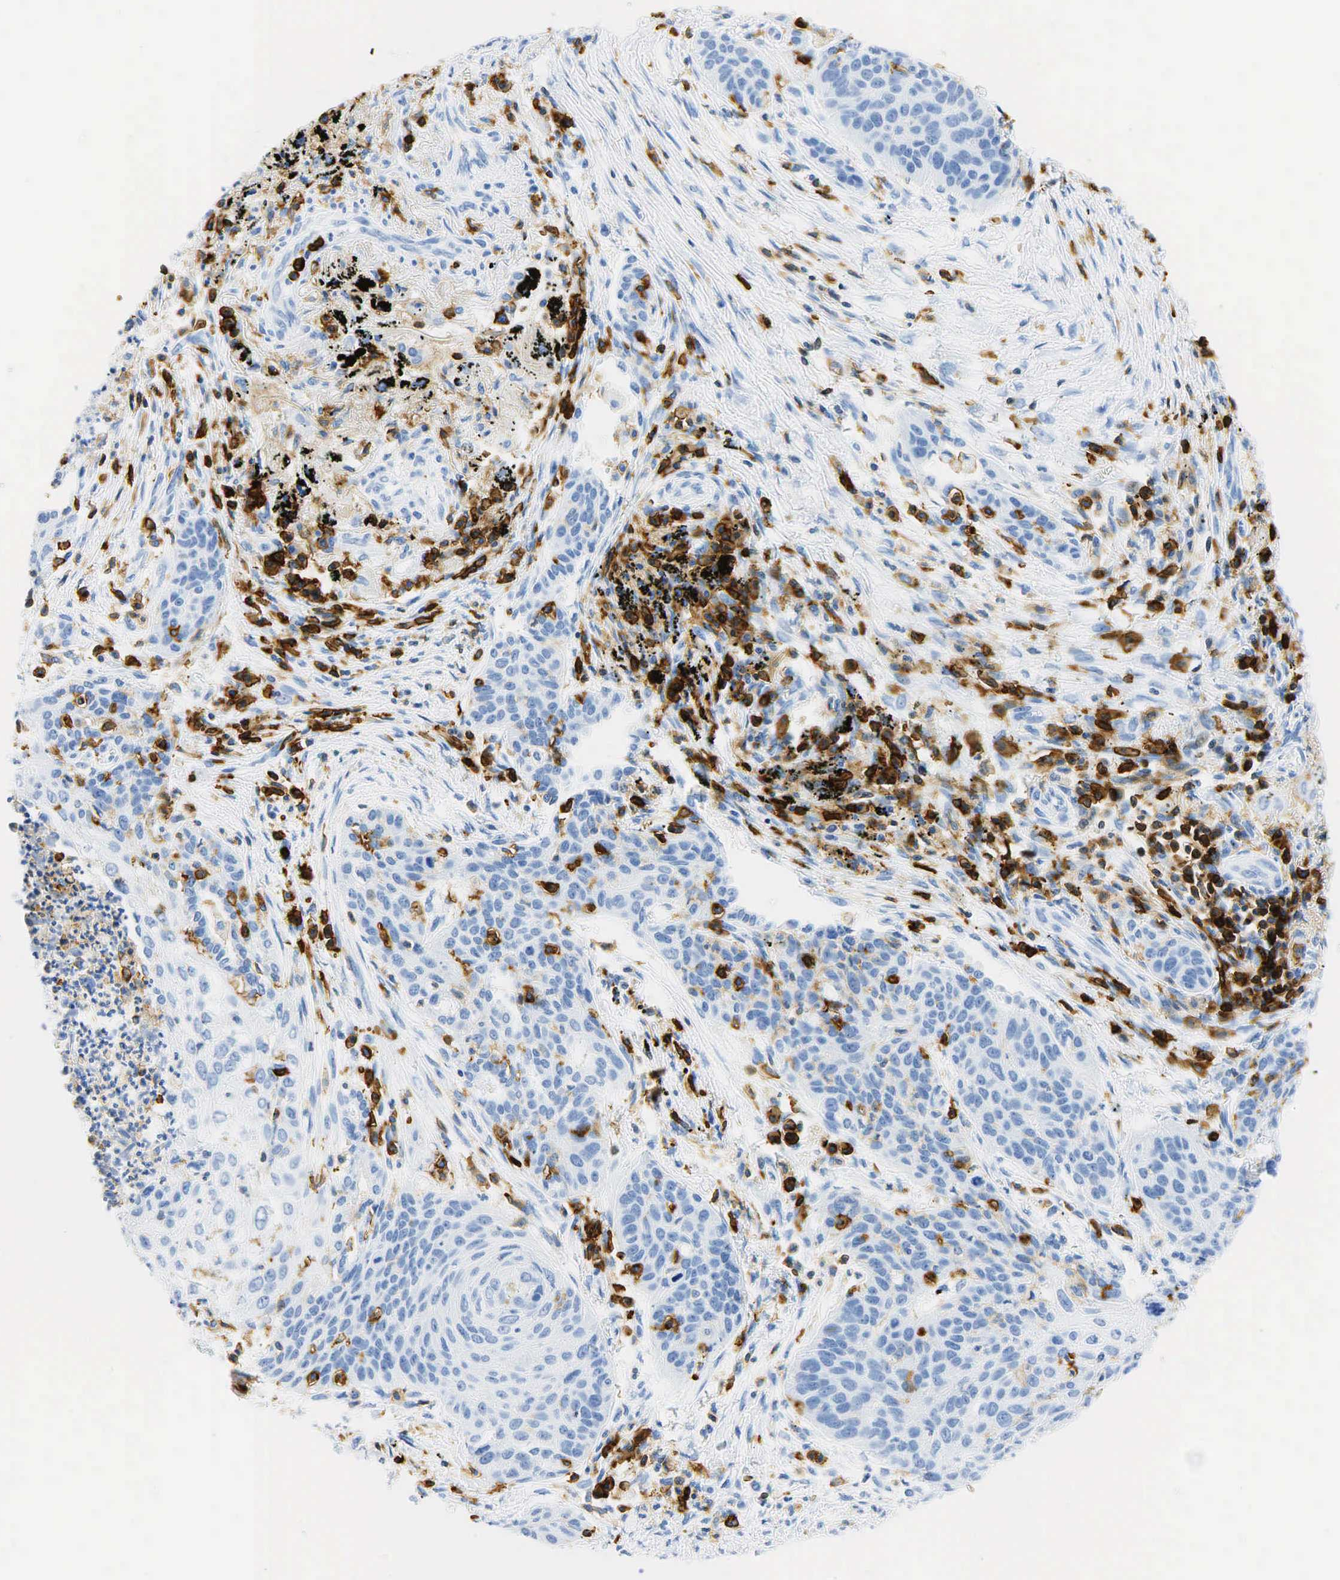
{"staining": {"intensity": "negative", "quantity": "none", "location": "none"}, "tissue": "lung cancer", "cell_type": "Tumor cells", "image_type": "cancer", "snomed": [{"axis": "morphology", "description": "Squamous cell carcinoma, NOS"}, {"axis": "topography", "description": "Lung"}], "caption": "Histopathology image shows no significant protein expression in tumor cells of lung cancer (squamous cell carcinoma).", "gene": "PTPRC", "patient": {"sex": "male", "age": 71}}